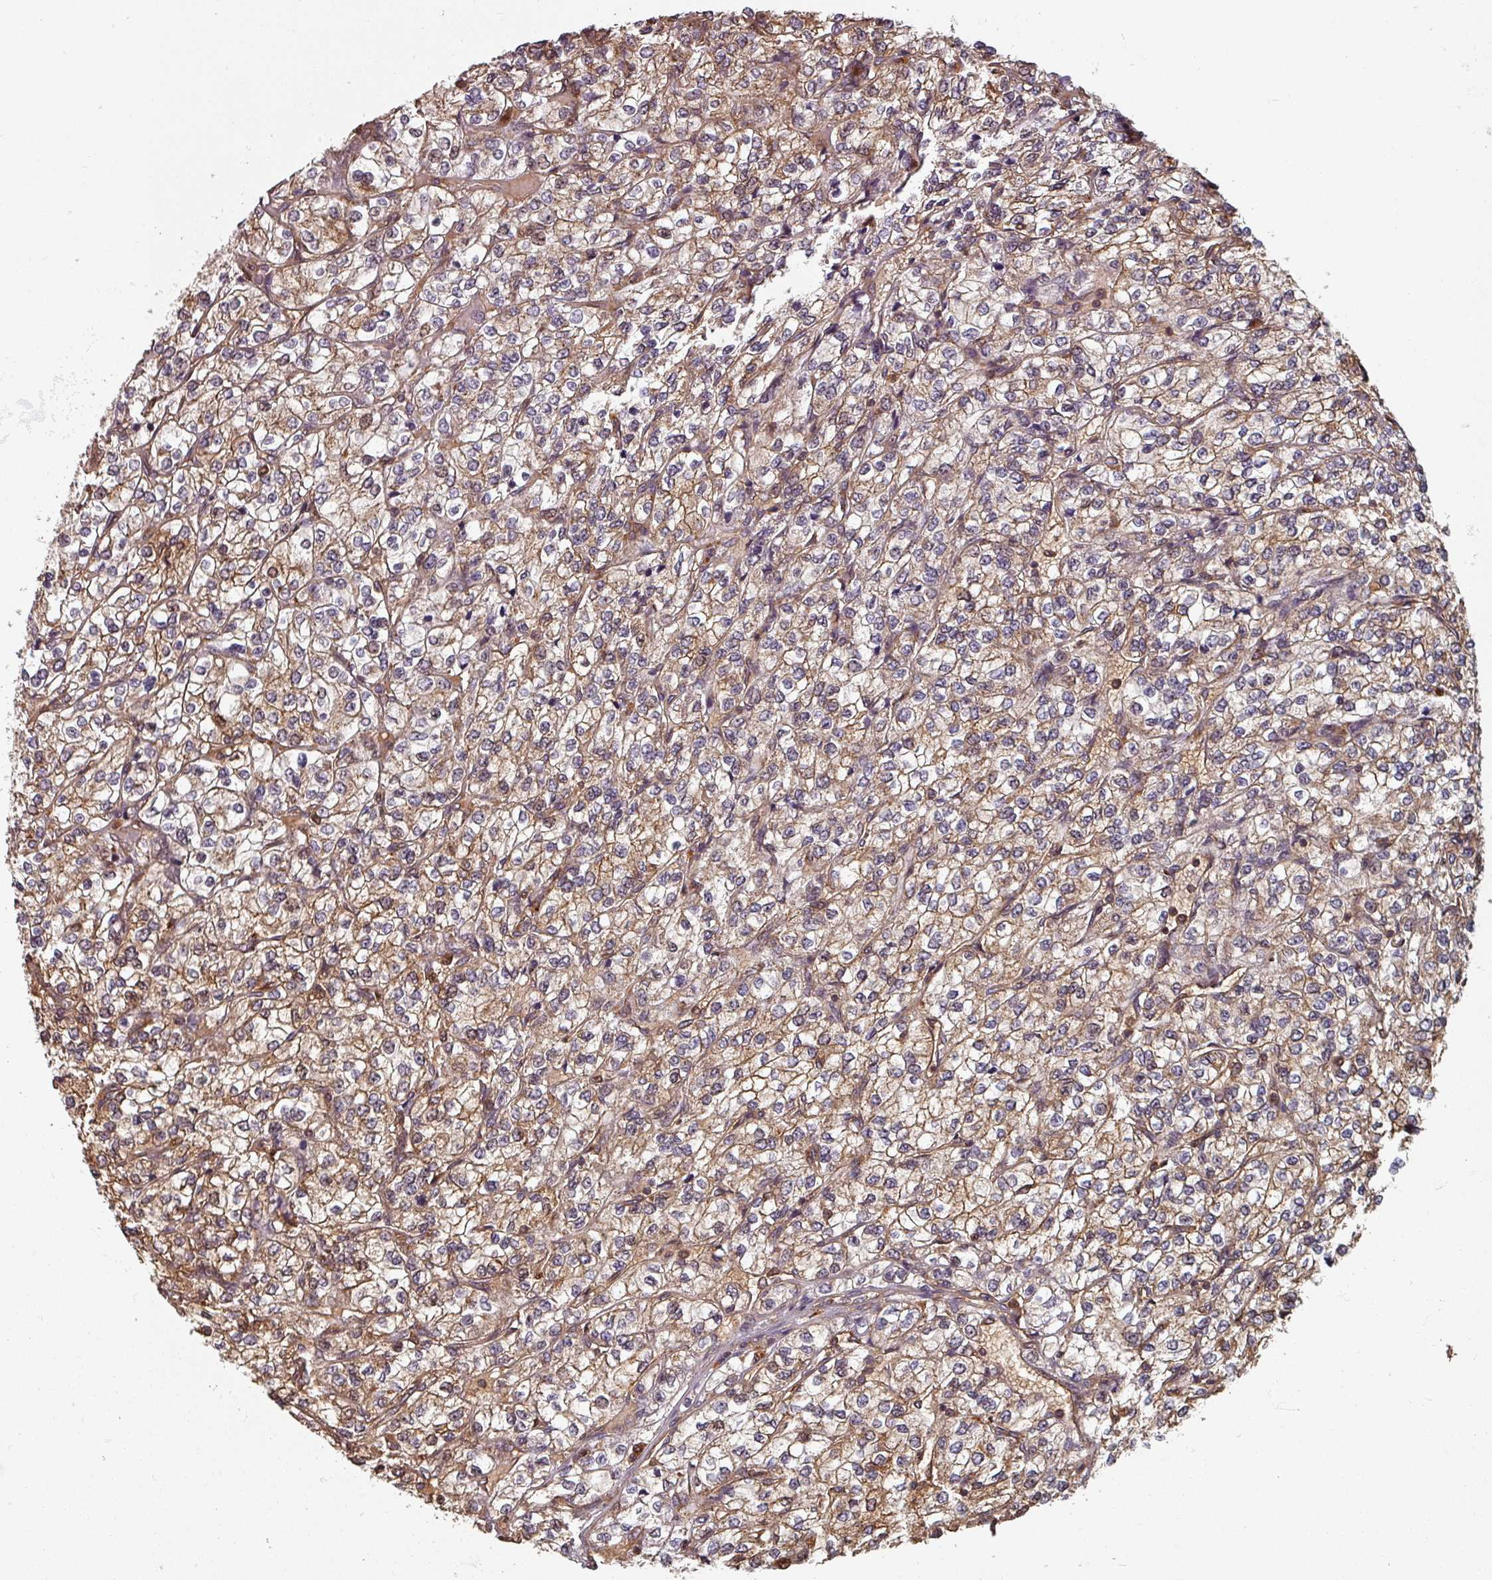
{"staining": {"intensity": "moderate", "quantity": ">75%", "location": "cytoplasmic/membranous"}, "tissue": "renal cancer", "cell_type": "Tumor cells", "image_type": "cancer", "snomed": [{"axis": "morphology", "description": "Adenocarcinoma, NOS"}, {"axis": "topography", "description": "Kidney"}], "caption": "A medium amount of moderate cytoplasmic/membranous staining is present in approximately >75% of tumor cells in renal cancer (adenocarcinoma) tissue.", "gene": "EID1", "patient": {"sex": "male", "age": 80}}